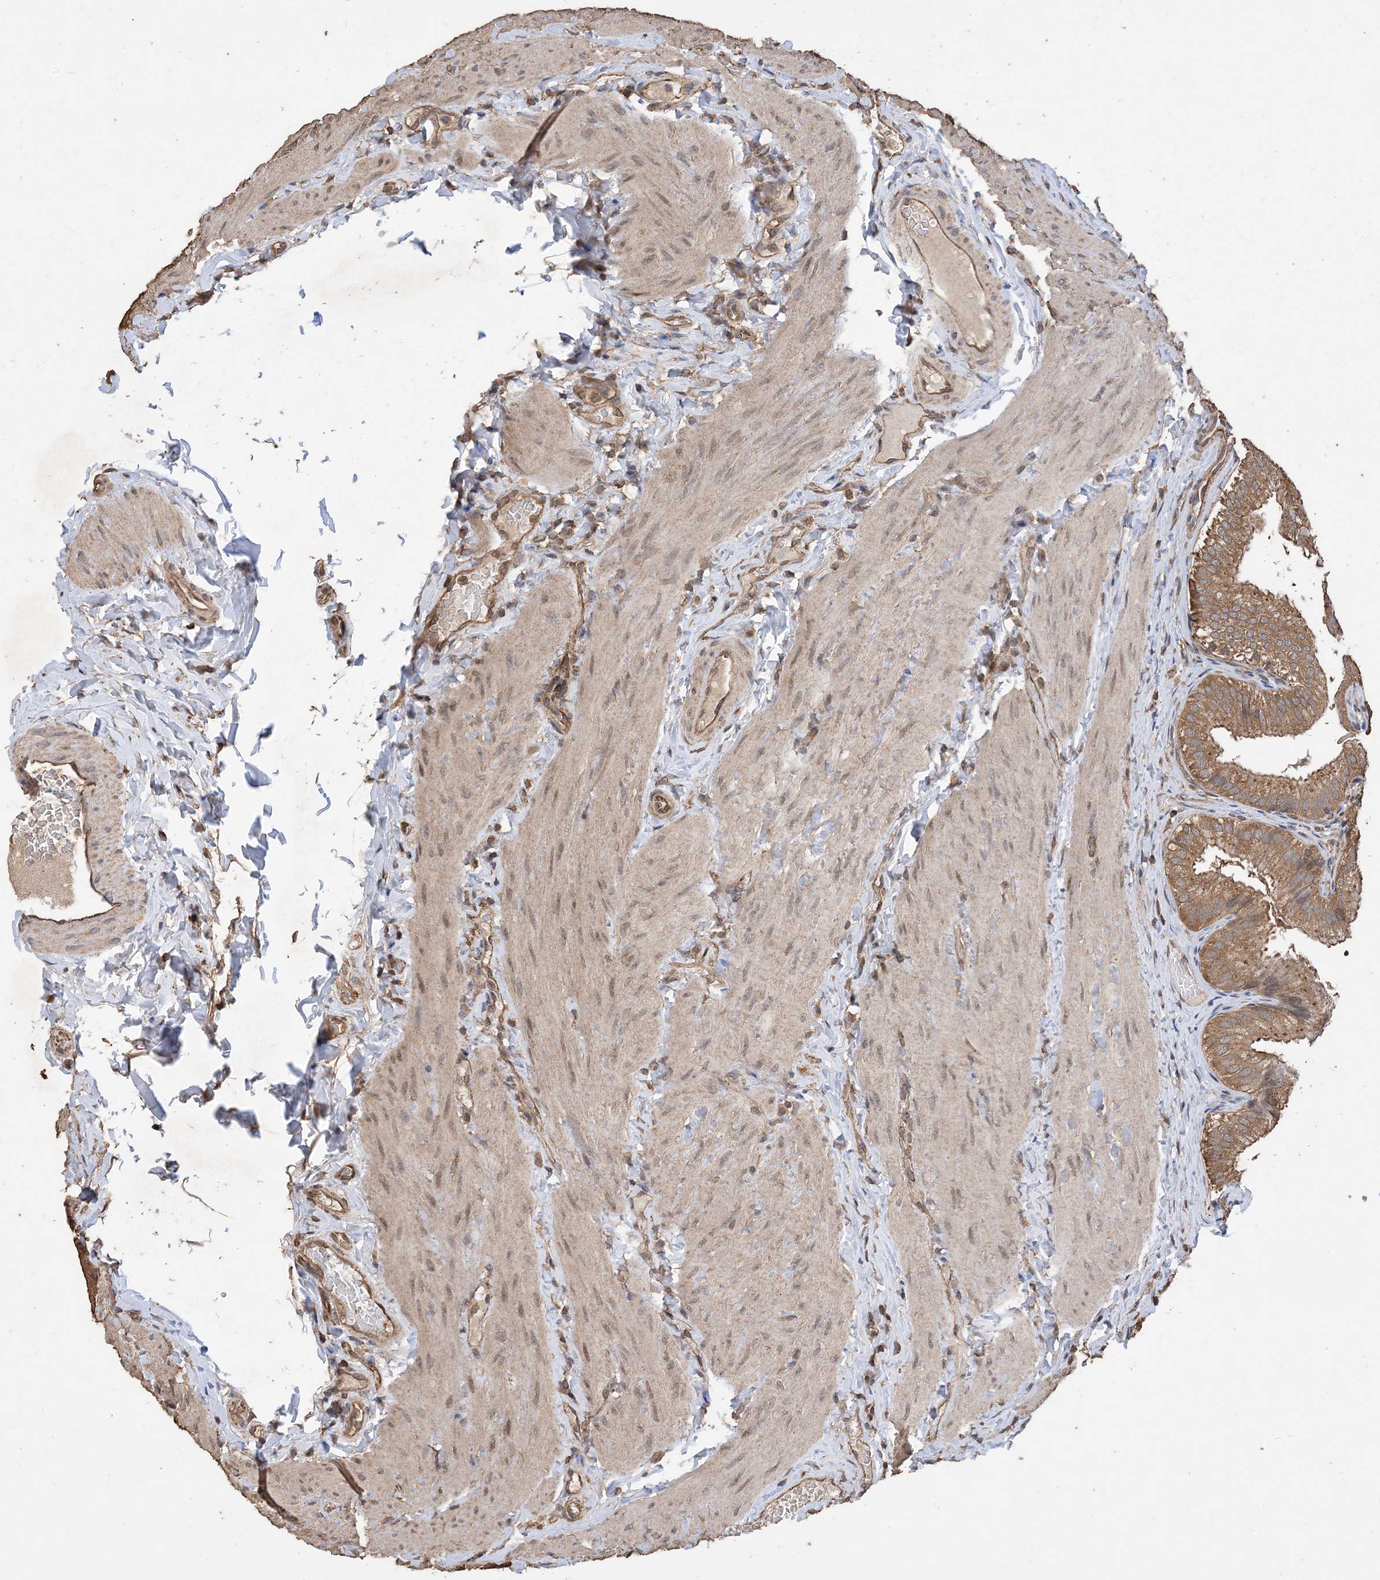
{"staining": {"intensity": "moderate", "quantity": ">75%", "location": "cytoplasmic/membranous"}, "tissue": "gallbladder", "cell_type": "Glandular cells", "image_type": "normal", "snomed": [{"axis": "morphology", "description": "Normal tissue, NOS"}, {"axis": "topography", "description": "Gallbladder"}], "caption": "DAB (3,3'-diaminobenzidine) immunohistochemical staining of normal human gallbladder shows moderate cytoplasmic/membranous protein staining in approximately >75% of glandular cells. (Stains: DAB in brown, nuclei in blue, Microscopy: brightfield microscopy at high magnification).", "gene": "ZKSCAN5", "patient": {"sex": "female", "age": 30}}